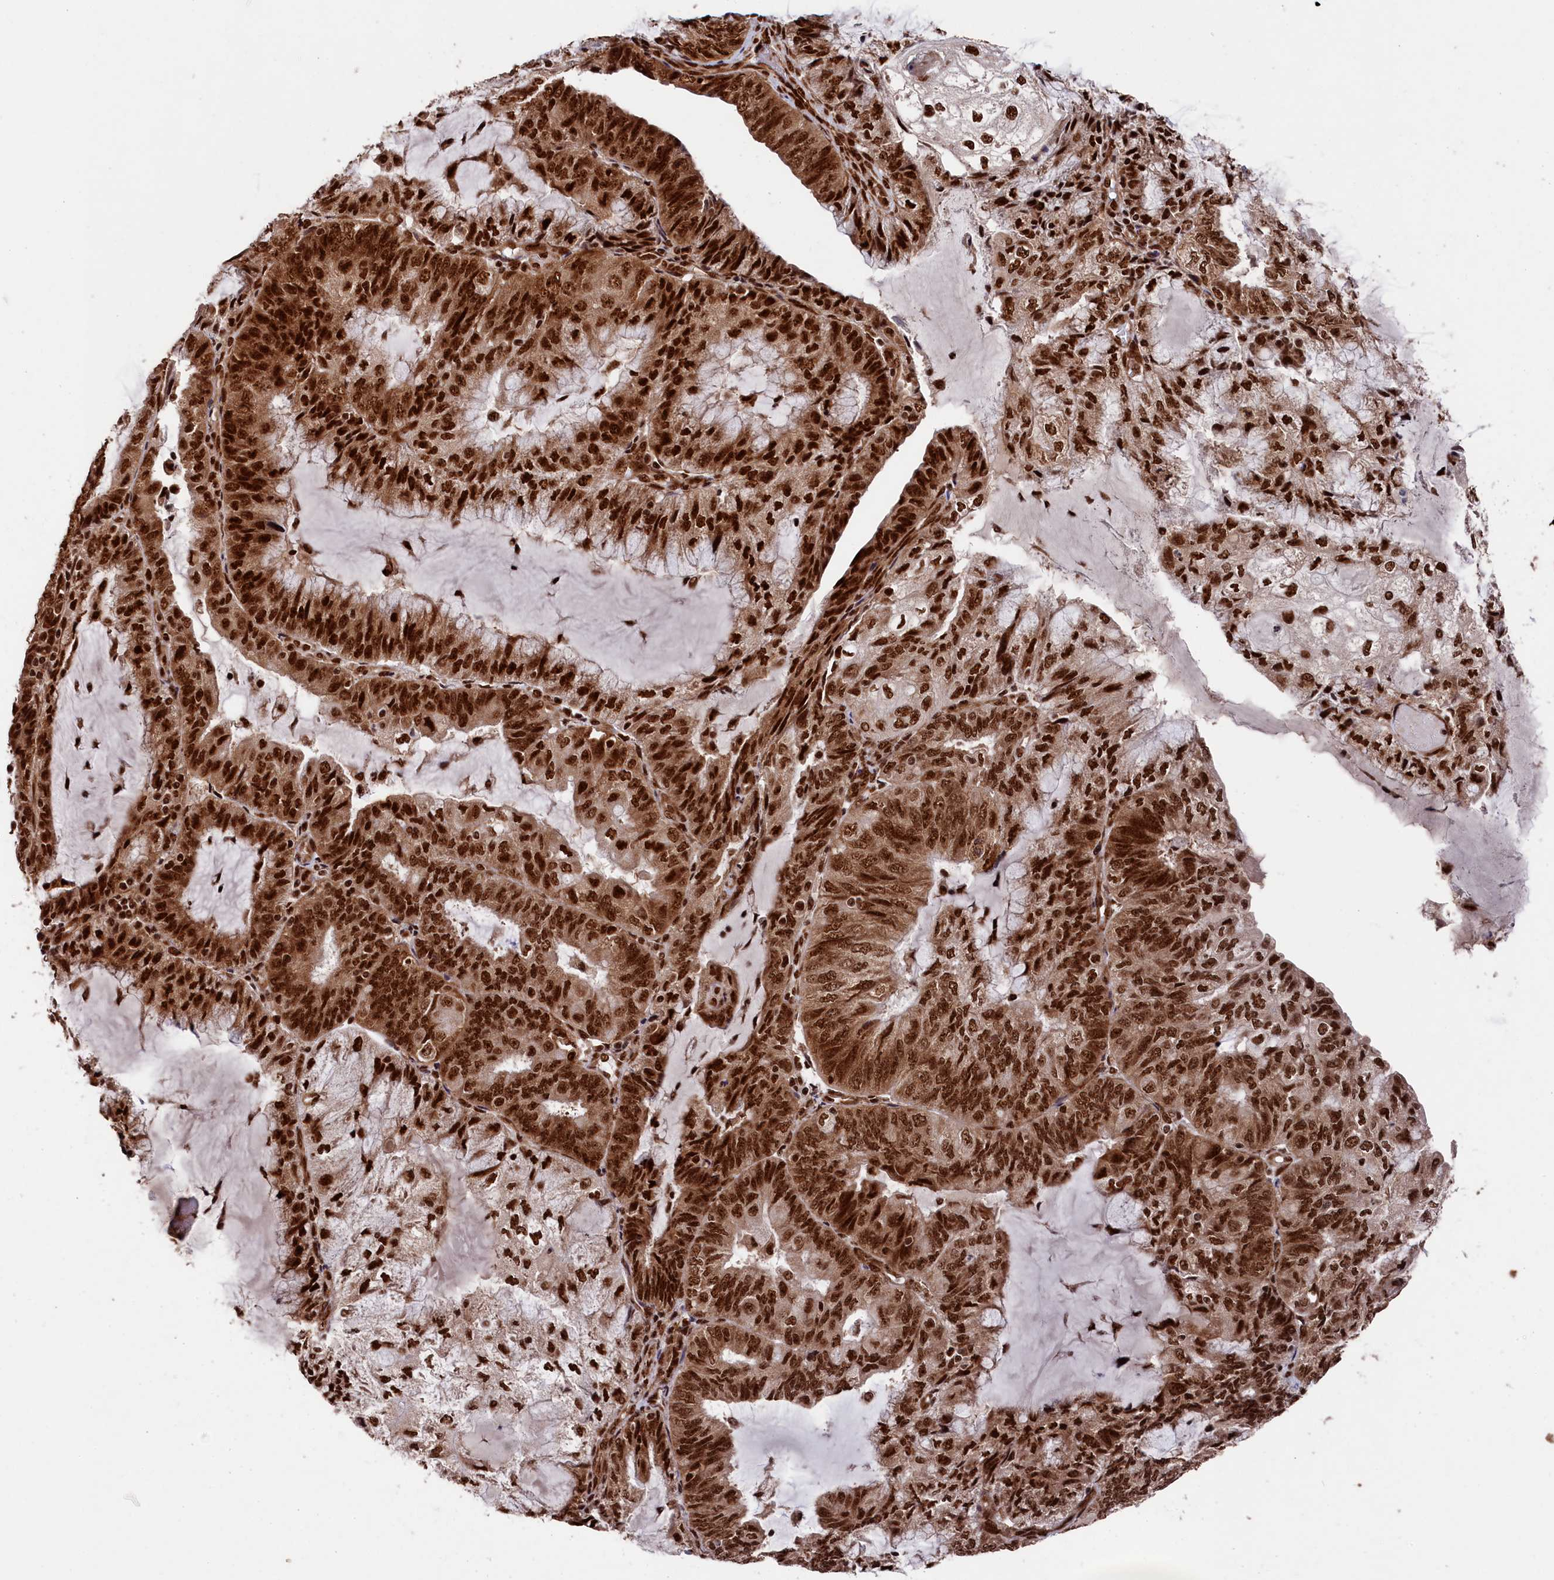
{"staining": {"intensity": "strong", "quantity": ">75%", "location": "nuclear"}, "tissue": "endometrial cancer", "cell_type": "Tumor cells", "image_type": "cancer", "snomed": [{"axis": "morphology", "description": "Adenocarcinoma, NOS"}, {"axis": "topography", "description": "Endometrium"}], "caption": "Brown immunohistochemical staining in endometrial cancer (adenocarcinoma) shows strong nuclear staining in about >75% of tumor cells. (brown staining indicates protein expression, while blue staining denotes nuclei).", "gene": "PRPF31", "patient": {"sex": "female", "age": 81}}